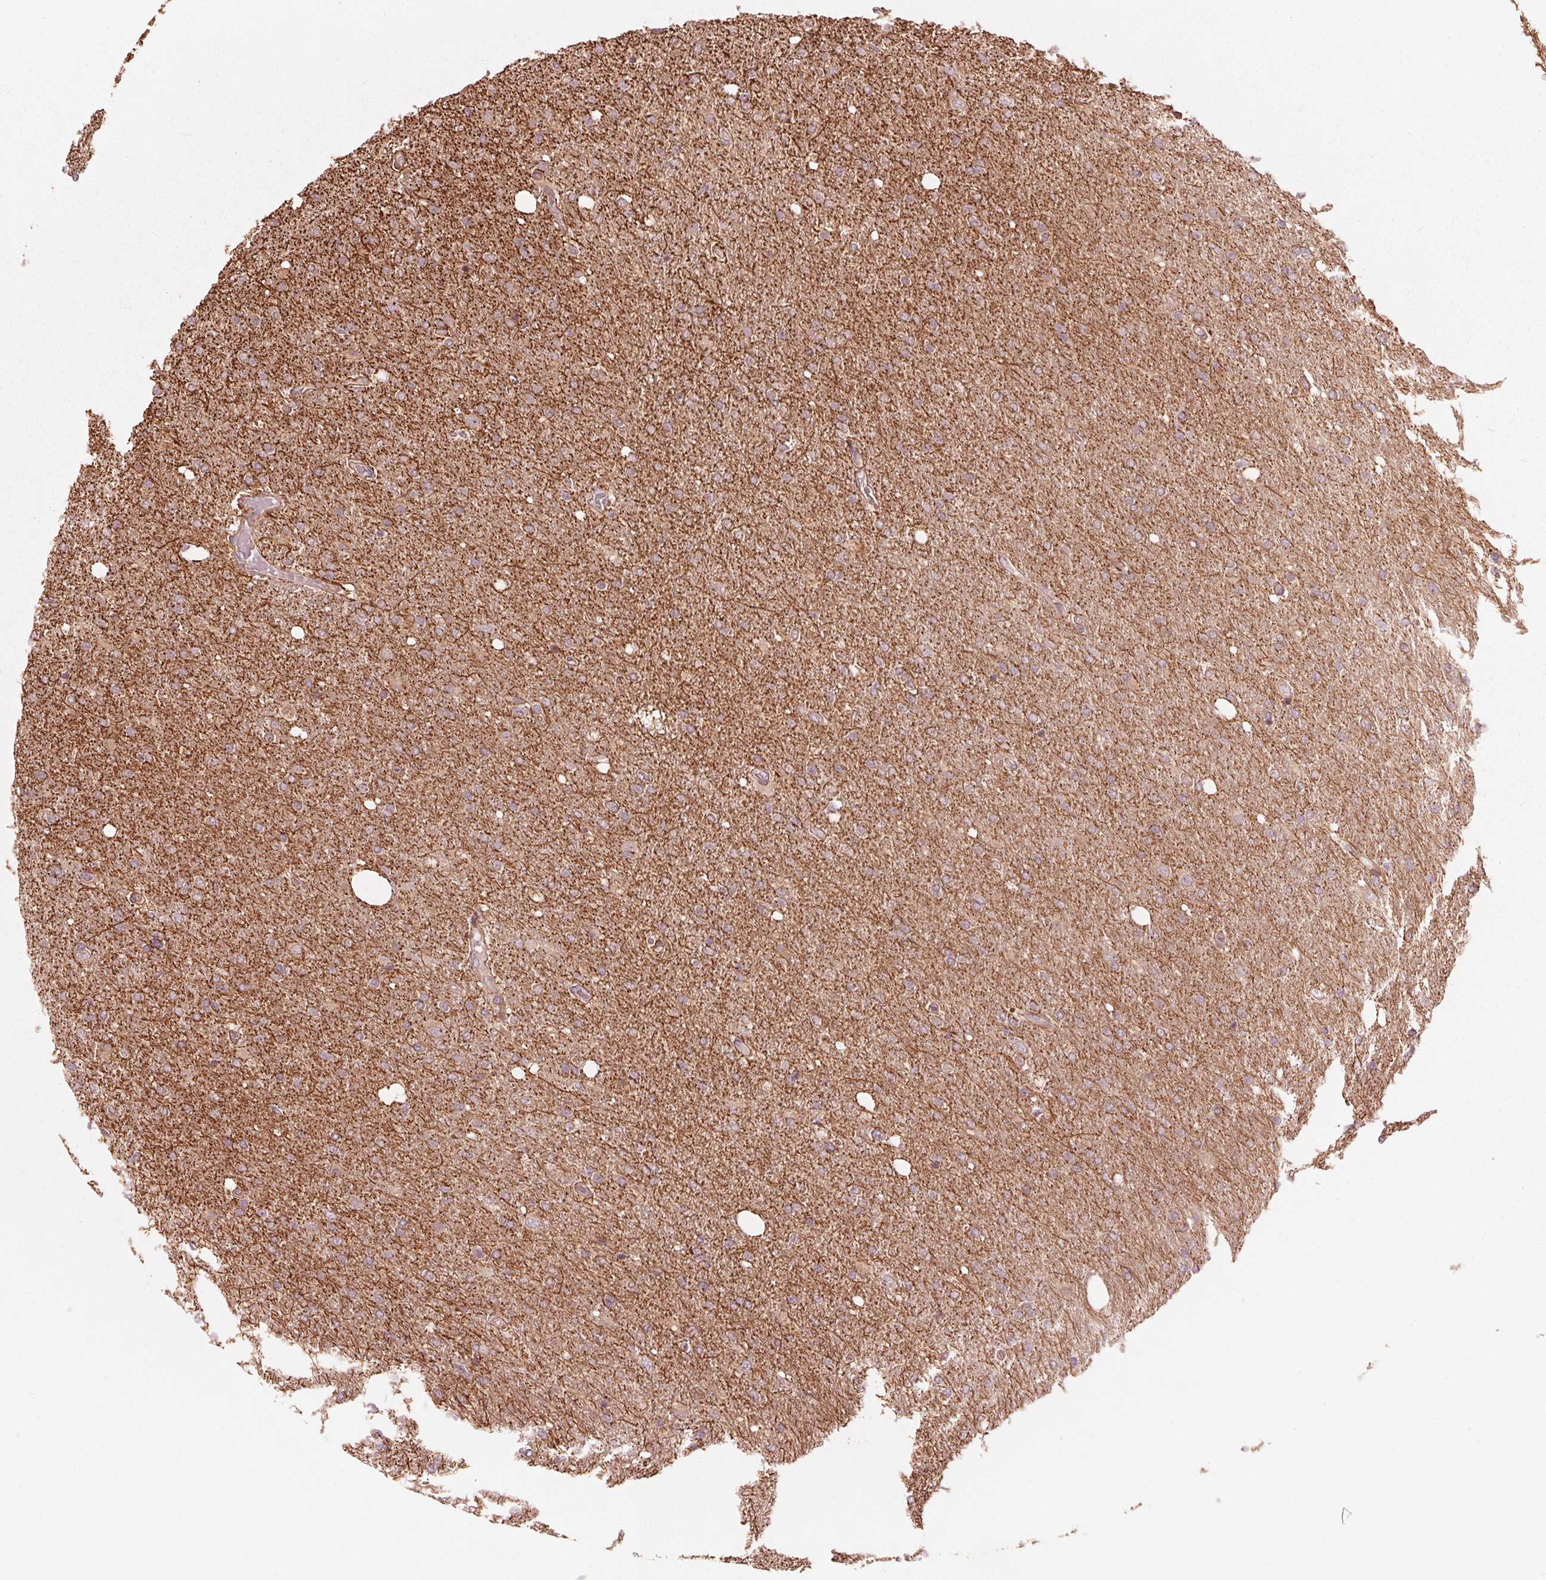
{"staining": {"intensity": "weak", "quantity": ">75%", "location": "cytoplasmic/membranous"}, "tissue": "glioma", "cell_type": "Tumor cells", "image_type": "cancer", "snomed": [{"axis": "morphology", "description": "Glioma, malignant, High grade"}, {"axis": "topography", "description": "Cerebral cortex"}], "caption": "Immunohistochemical staining of human high-grade glioma (malignant) displays low levels of weak cytoplasmic/membranous expression in approximately >75% of tumor cells.", "gene": "CMIP", "patient": {"sex": "male", "age": 70}}